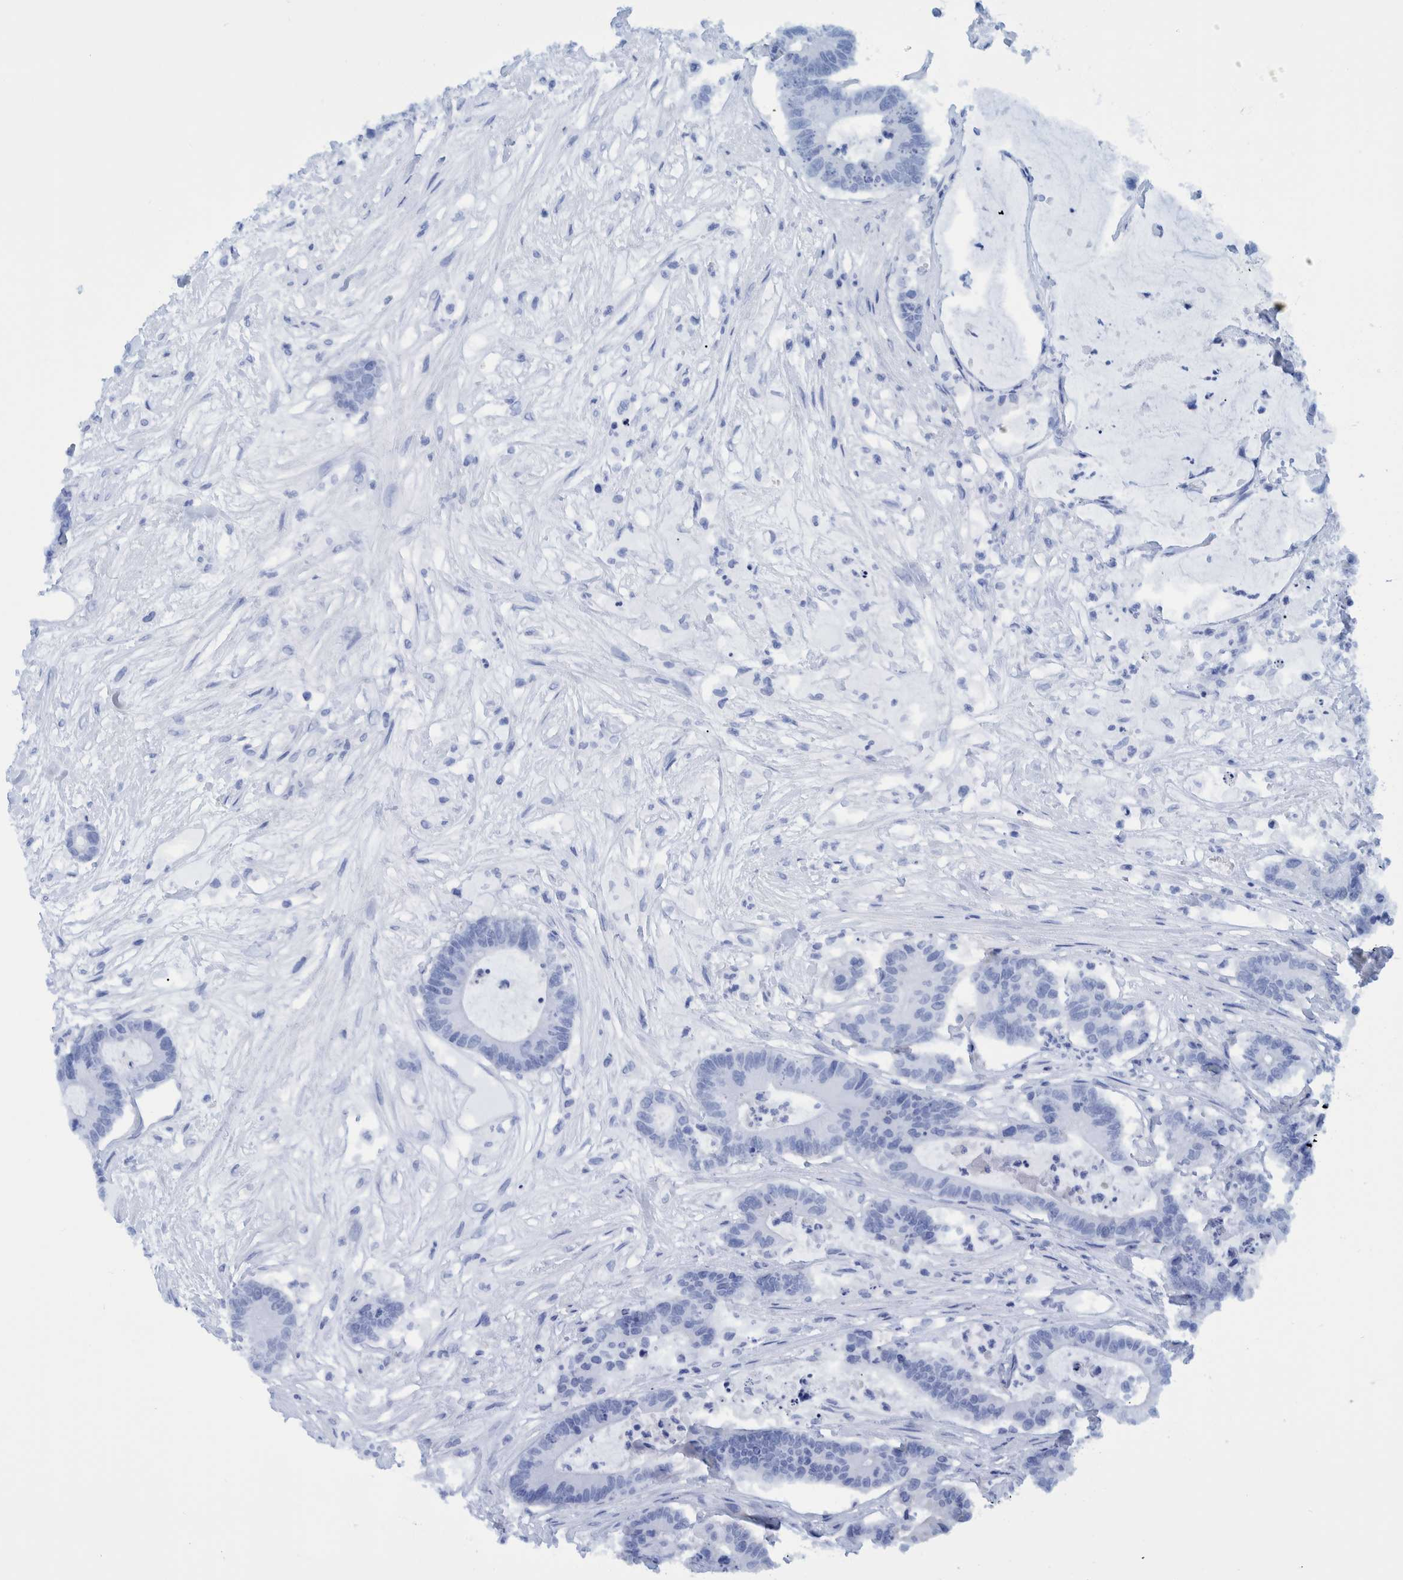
{"staining": {"intensity": "negative", "quantity": "none", "location": "none"}, "tissue": "colorectal cancer", "cell_type": "Tumor cells", "image_type": "cancer", "snomed": [{"axis": "morphology", "description": "Adenocarcinoma, NOS"}, {"axis": "topography", "description": "Colon"}], "caption": "Immunohistochemical staining of human adenocarcinoma (colorectal) exhibits no significant expression in tumor cells. (Immunohistochemistry (ihc), brightfield microscopy, high magnification).", "gene": "BZW2", "patient": {"sex": "female", "age": 84}}